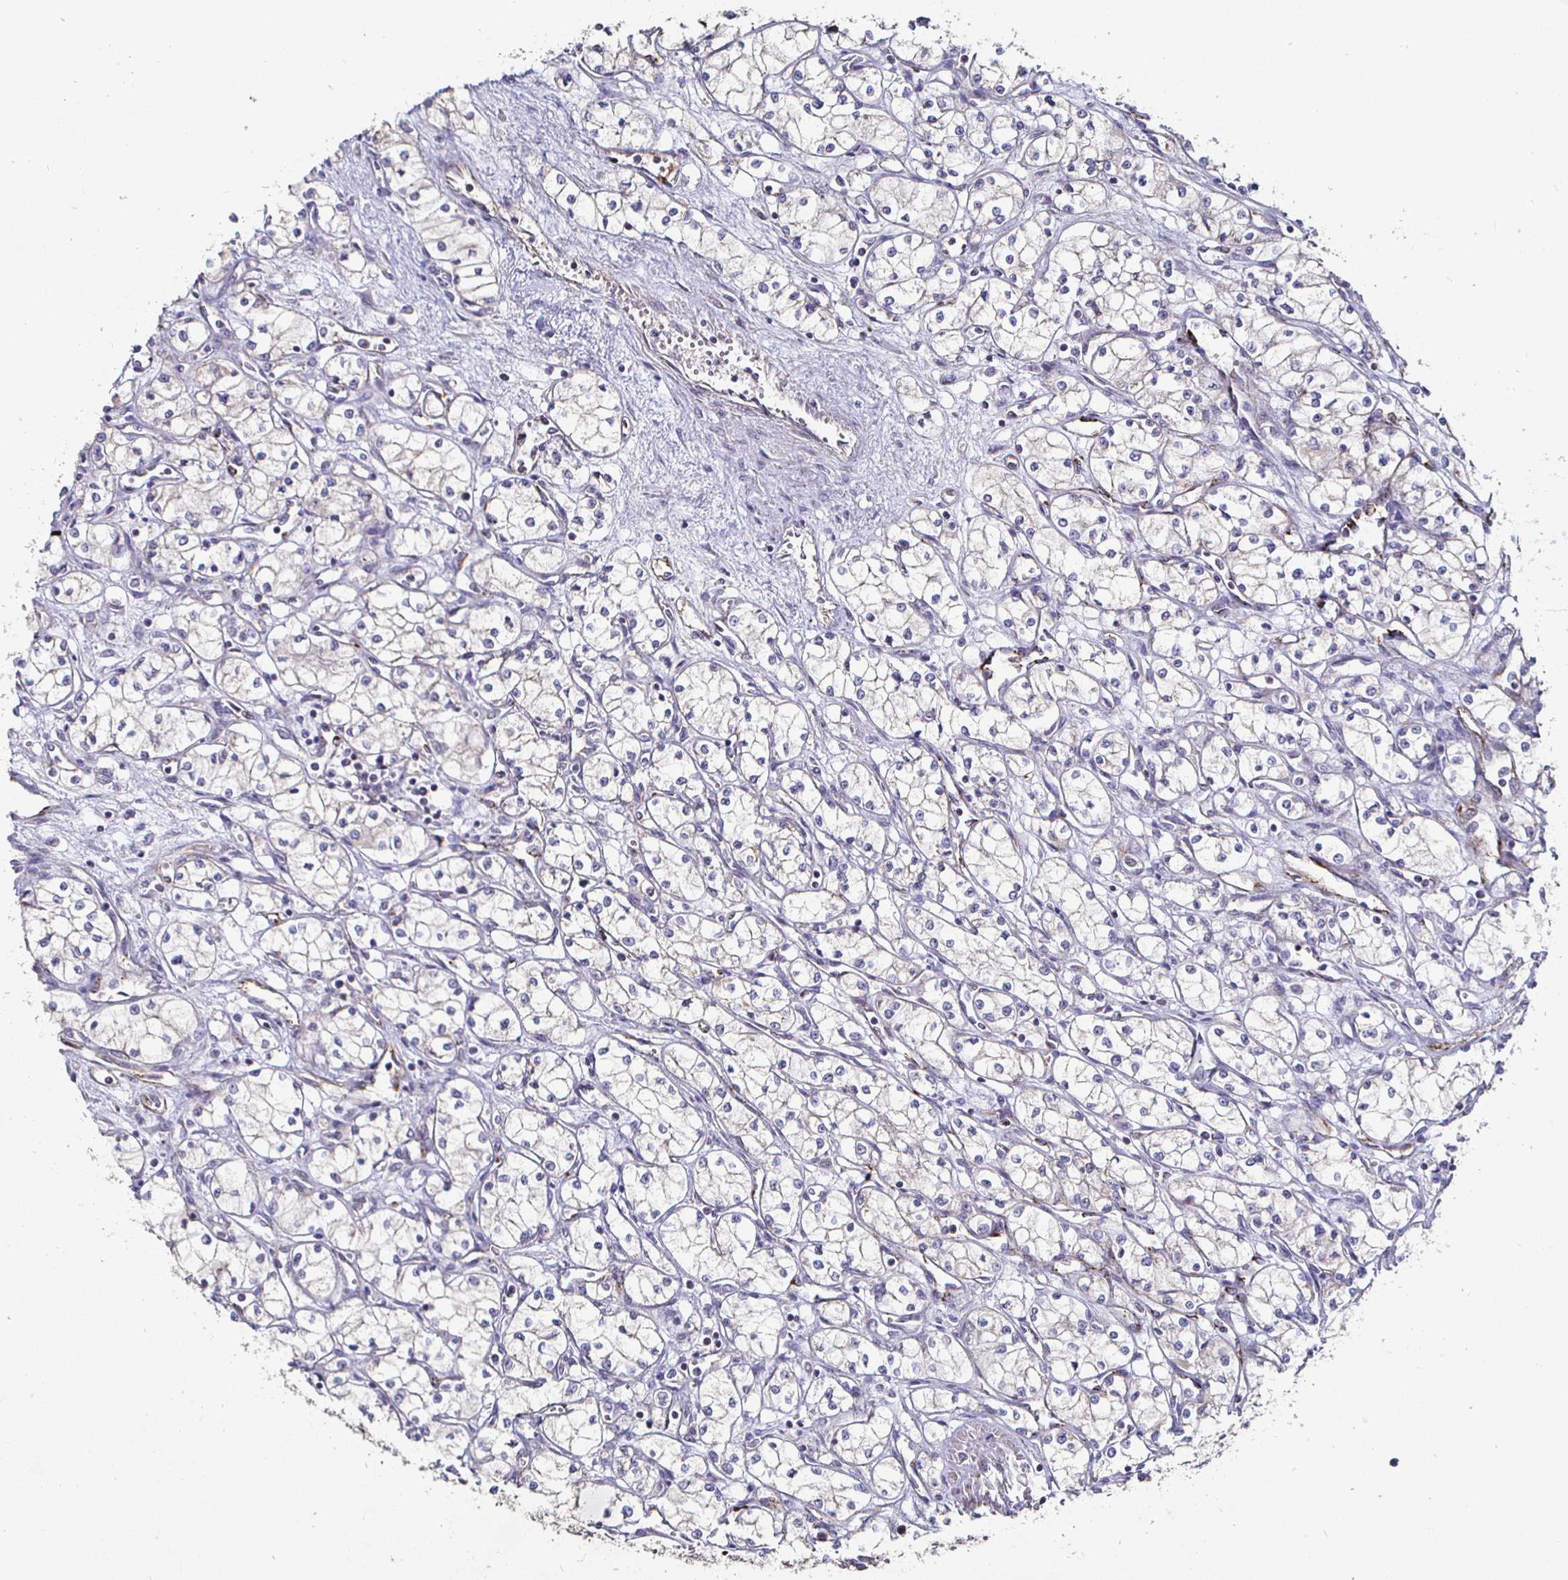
{"staining": {"intensity": "negative", "quantity": "none", "location": "none"}, "tissue": "renal cancer", "cell_type": "Tumor cells", "image_type": "cancer", "snomed": [{"axis": "morphology", "description": "Normal tissue, NOS"}, {"axis": "morphology", "description": "Adenocarcinoma, NOS"}, {"axis": "topography", "description": "Kidney"}], "caption": "DAB immunohistochemical staining of human renal cancer (adenocarcinoma) shows no significant expression in tumor cells. The staining was performed using DAB to visualize the protein expression in brown, while the nuclei were stained in blue with hematoxylin (Magnification: 20x).", "gene": "NRSN1", "patient": {"sex": "male", "age": 59}}